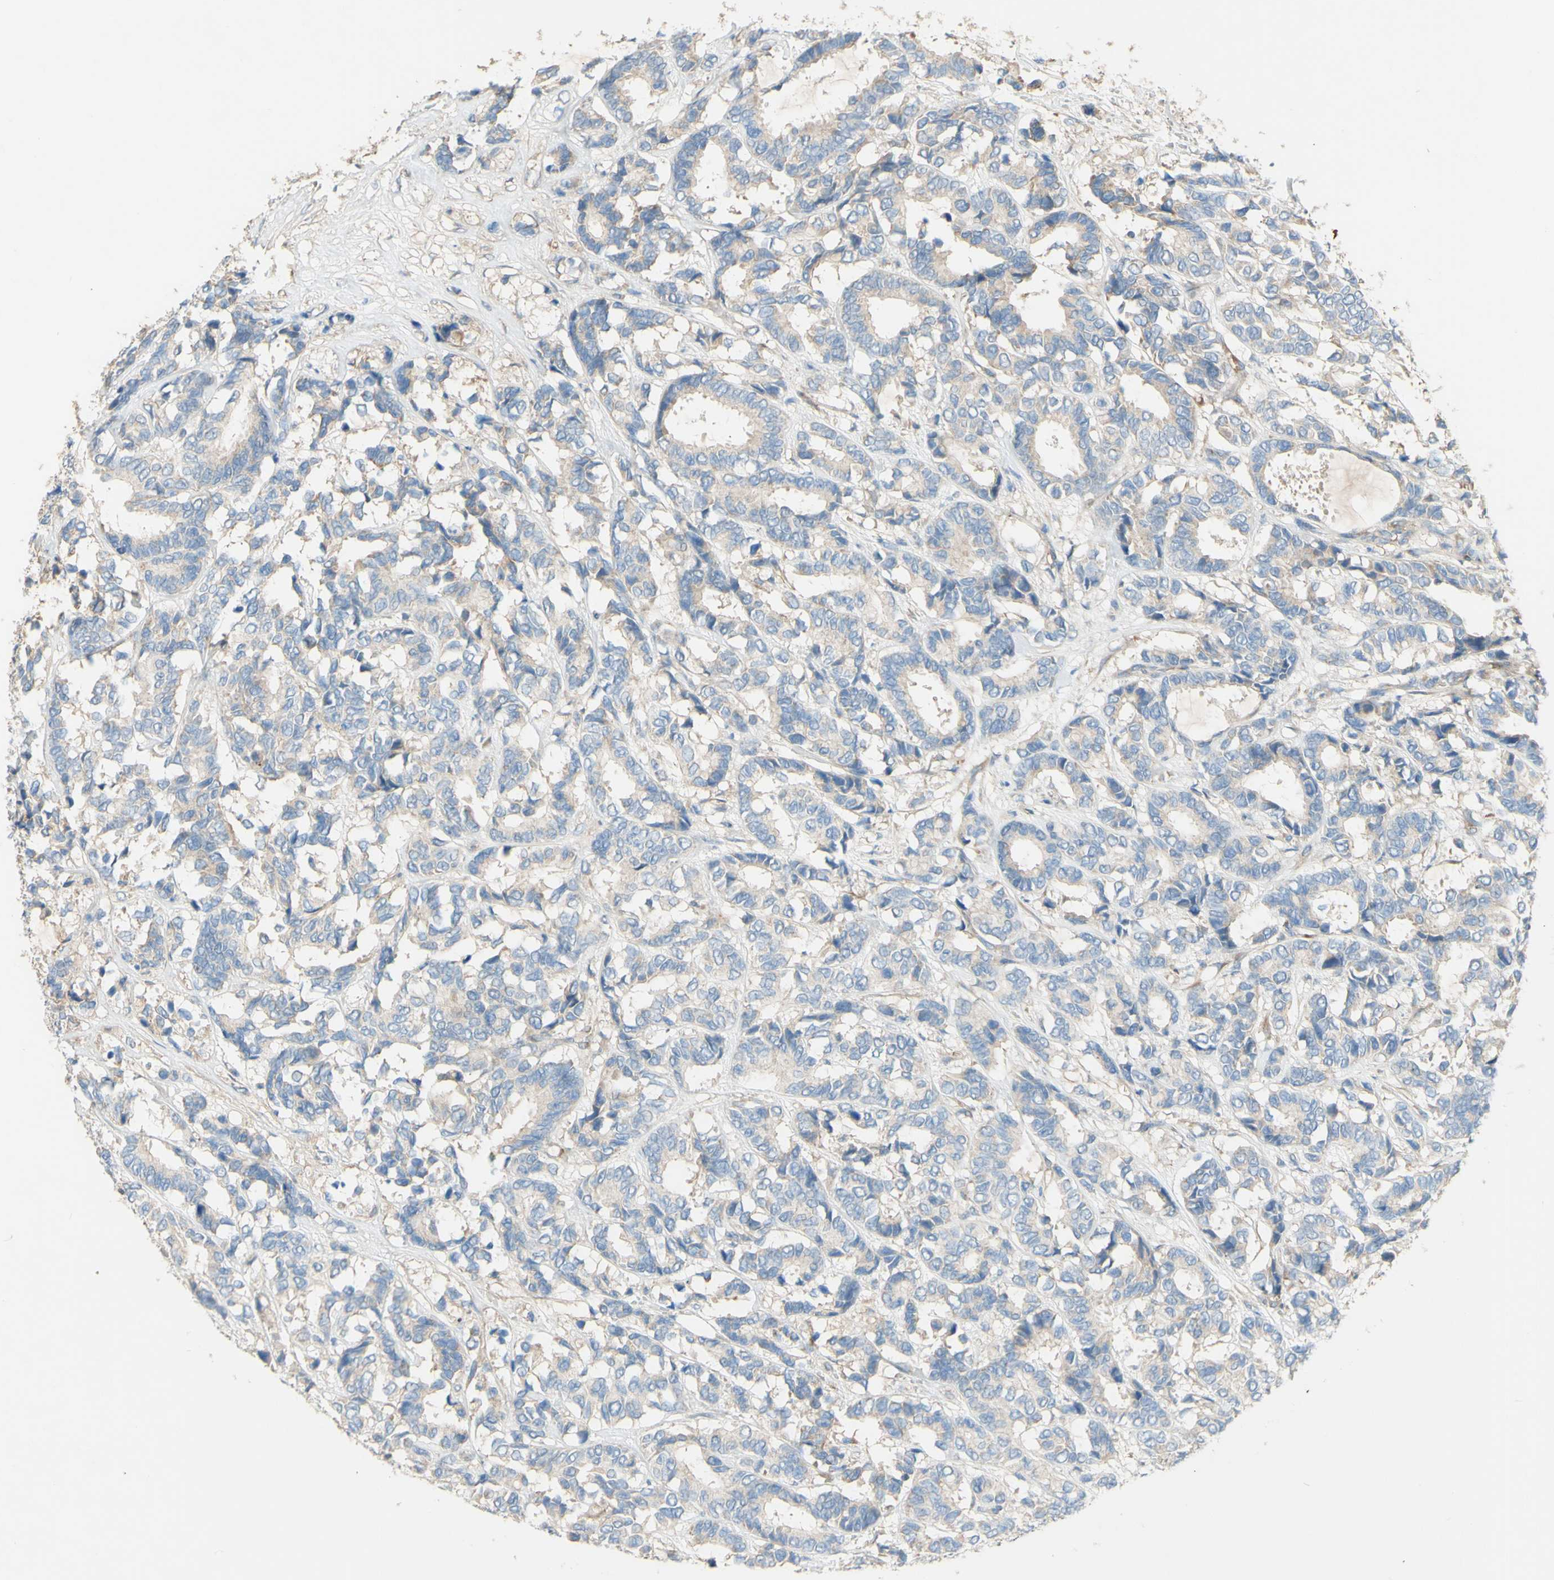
{"staining": {"intensity": "weak", "quantity": "<25%", "location": "cytoplasmic/membranous"}, "tissue": "breast cancer", "cell_type": "Tumor cells", "image_type": "cancer", "snomed": [{"axis": "morphology", "description": "Duct carcinoma"}, {"axis": "topography", "description": "Breast"}], "caption": "Tumor cells are negative for brown protein staining in breast cancer (invasive ductal carcinoma).", "gene": "DKK3", "patient": {"sex": "female", "age": 87}}